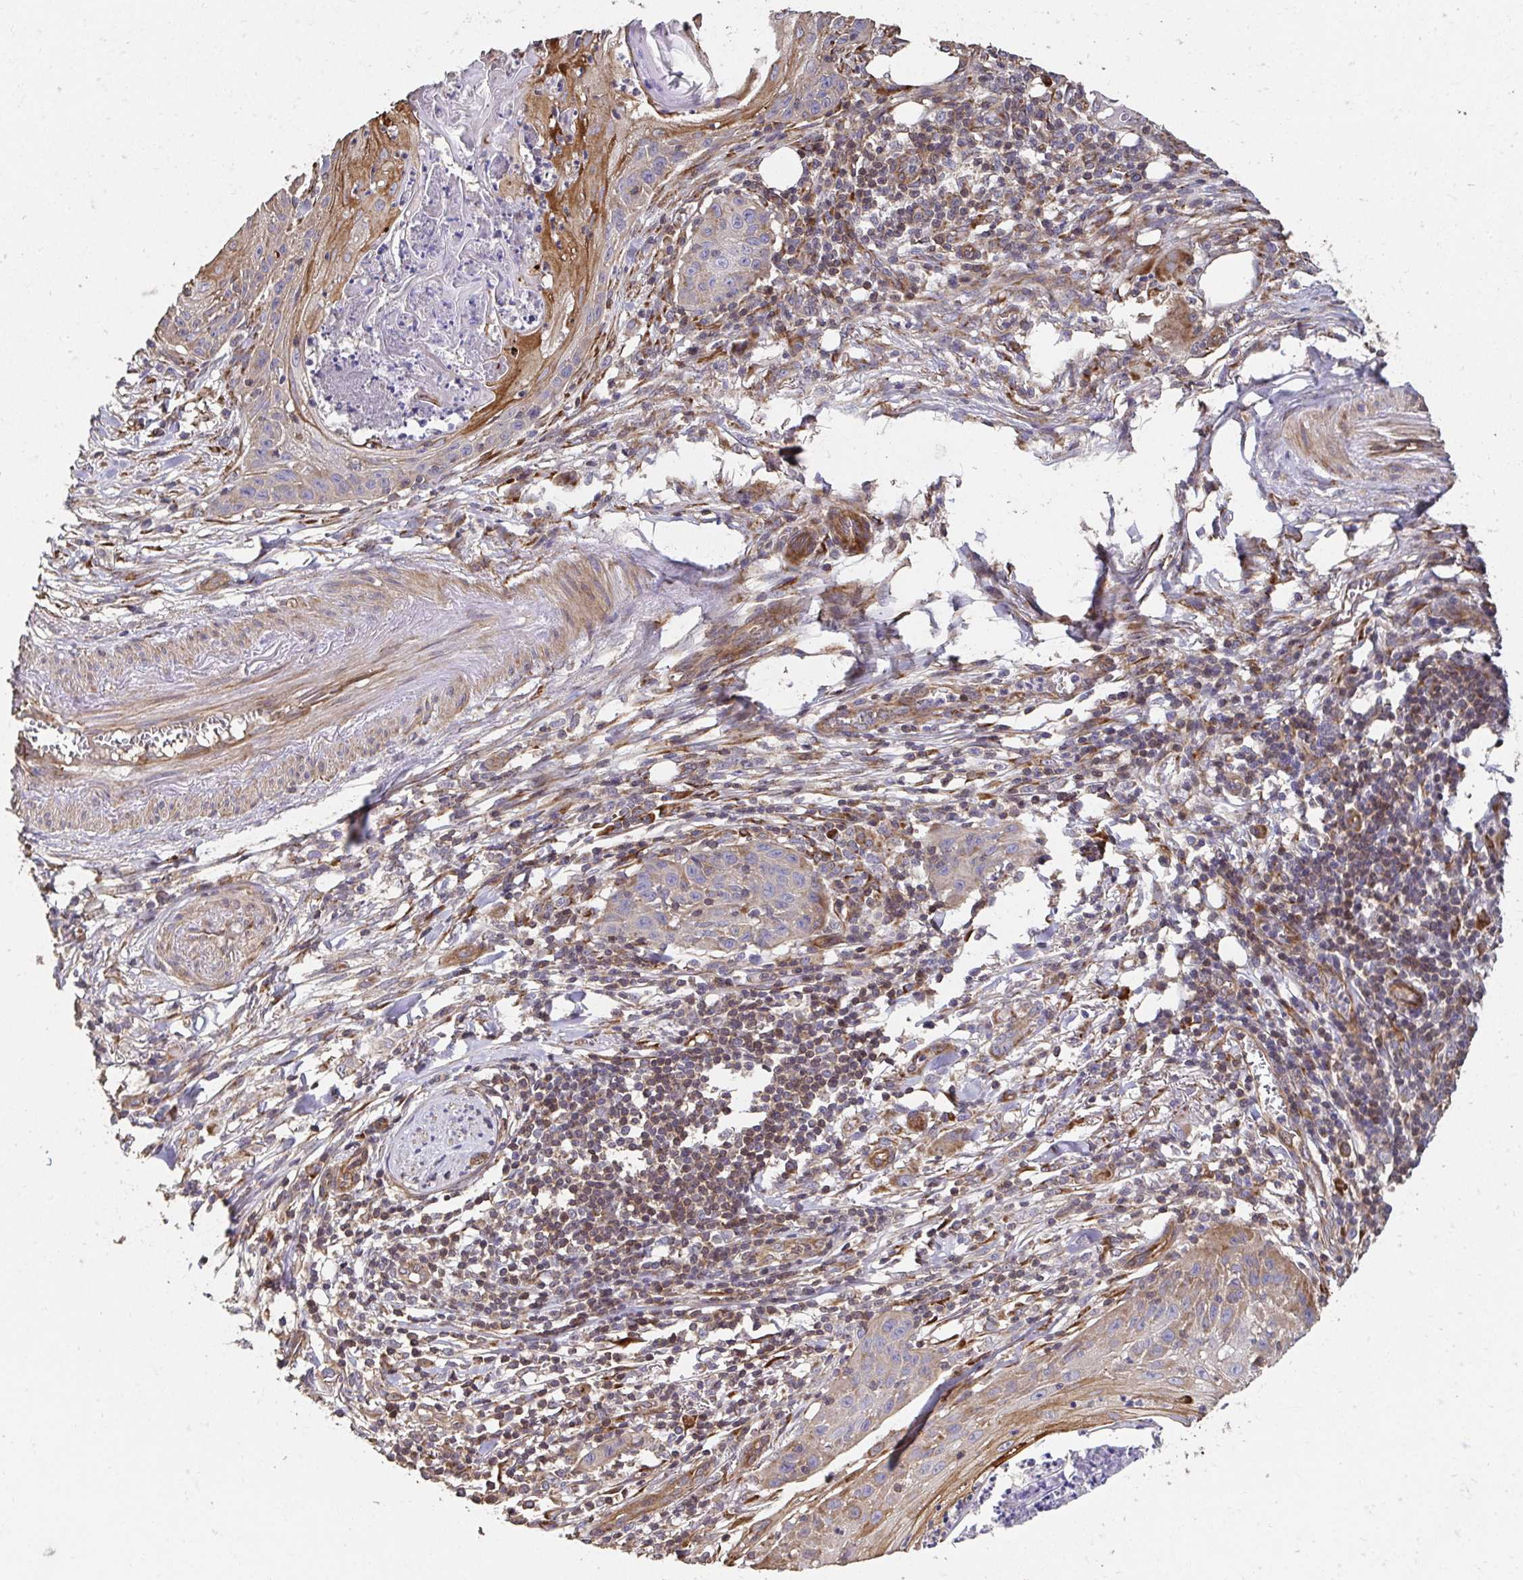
{"staining": {"intensity": "moderate", "quantity": "<25%", "location": "cytoplasmic/membranous"}, "tissue": "skin cancer", "cell_type": "Tumor cells", "image_type": "cancer", "snomed": [{"axis": "morphology", "description": "Squamous cell carcinoma, NOS"}, {"axis": "topography", "description": "Skin"}], "caption": "DAB immunohistochemical staining of skin cancer reveals moderate cytoplasmic/membranous protein expression in approximately <25% of tumor cells. Immunohistochemistry (ihc) stains the protein in brown and the nuclei are stained blue.", "gene": "APBB1", "patient": {"sex": "female", "age": 88}}